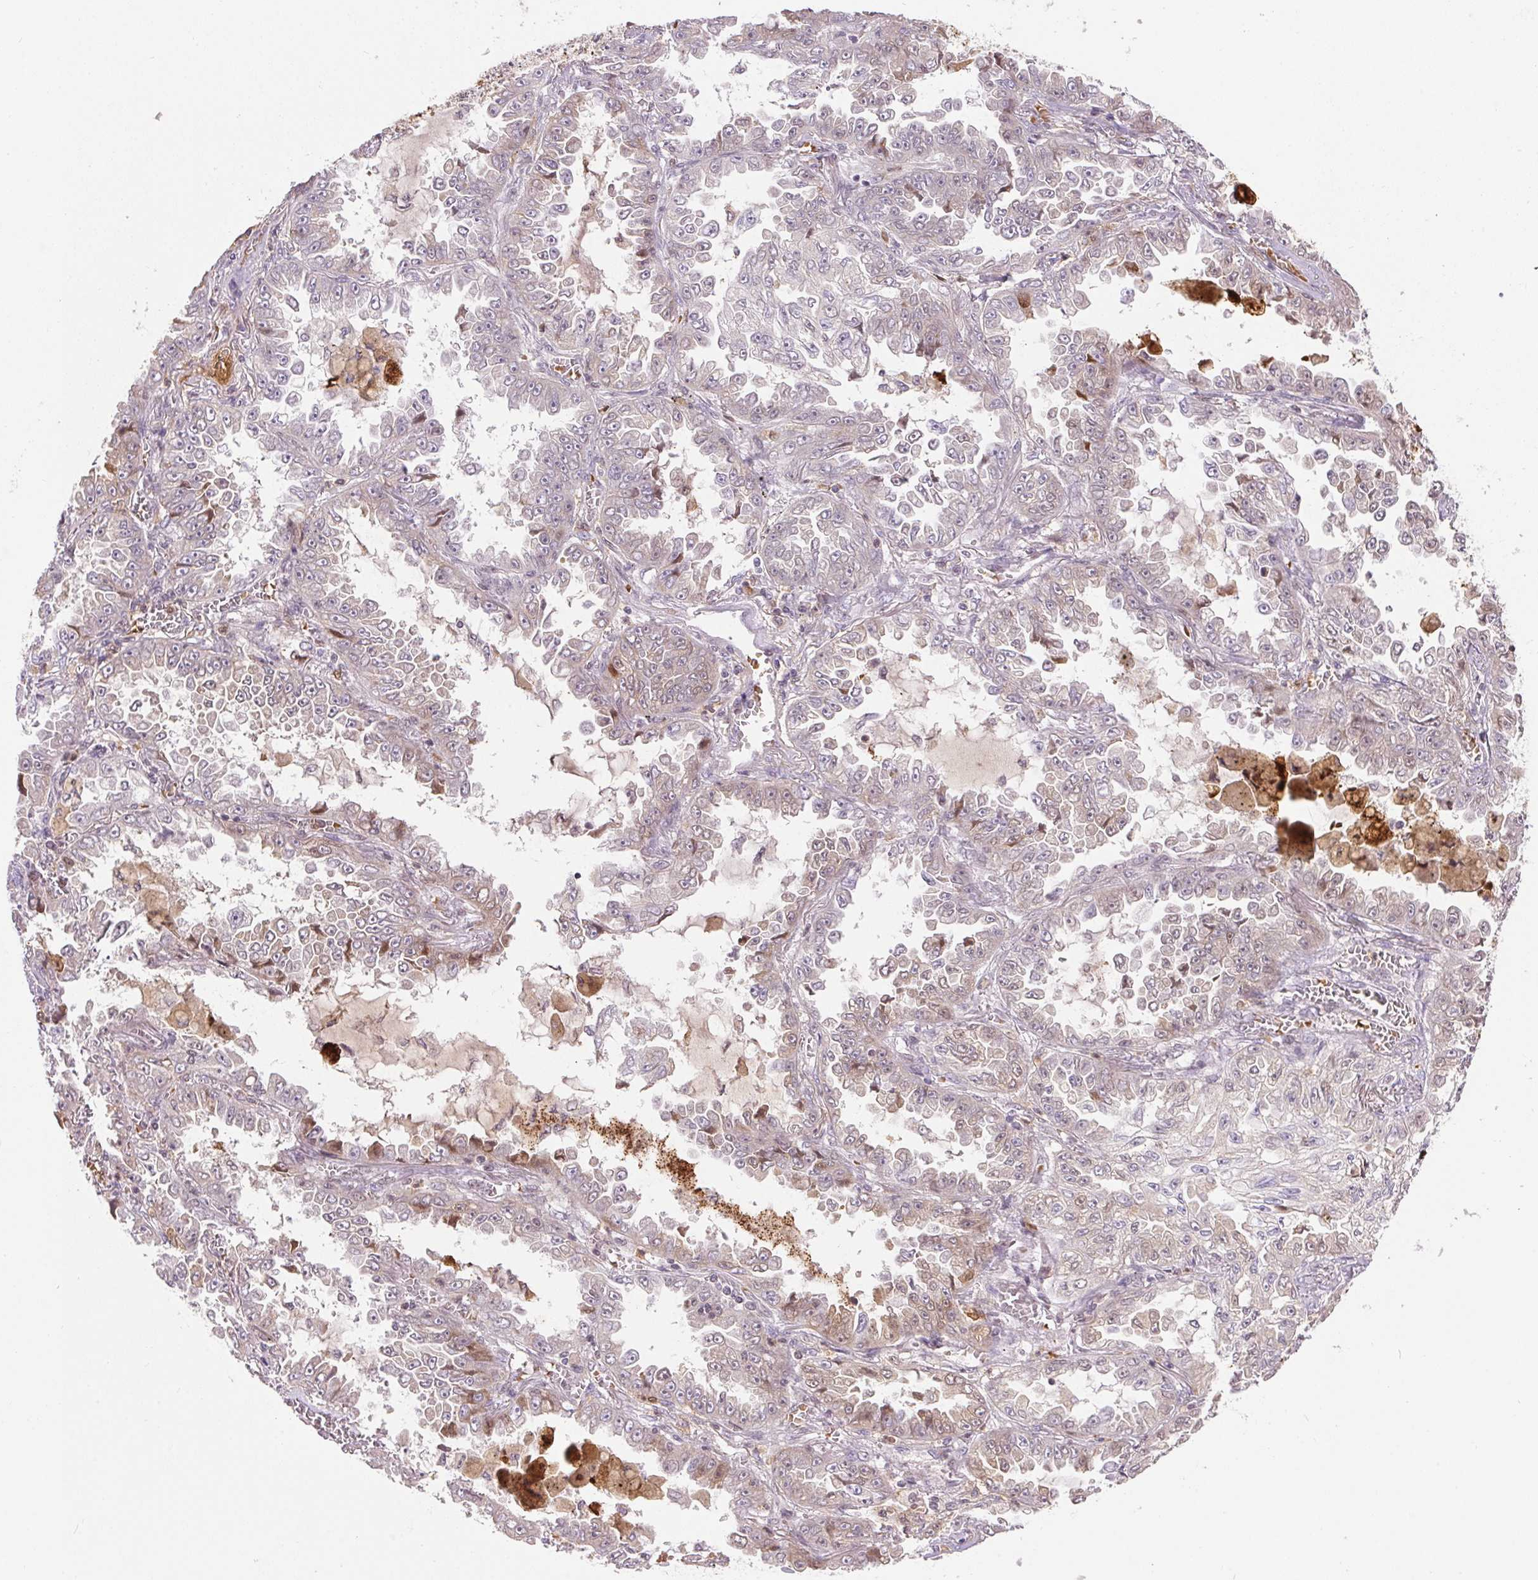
{"staining": {"intensity": "negative", "quantity": "none", "location": "none"}, "tissue": "lung cancer", "cell_type": "Tumor cells", "image_type": "cancer", "snomed": [{"axis": "morphology", "description": "Adenocarcinoma, NOS"}, {"axis": "topography", "description": "Lung"}], "caption": "This is an immunohistochemistry photomicrograph of adenocarcinoma (lung). There is no positivity in tumor cells.", "gene": "ORM1", "patient": {"sex": "female", "age": 52}}